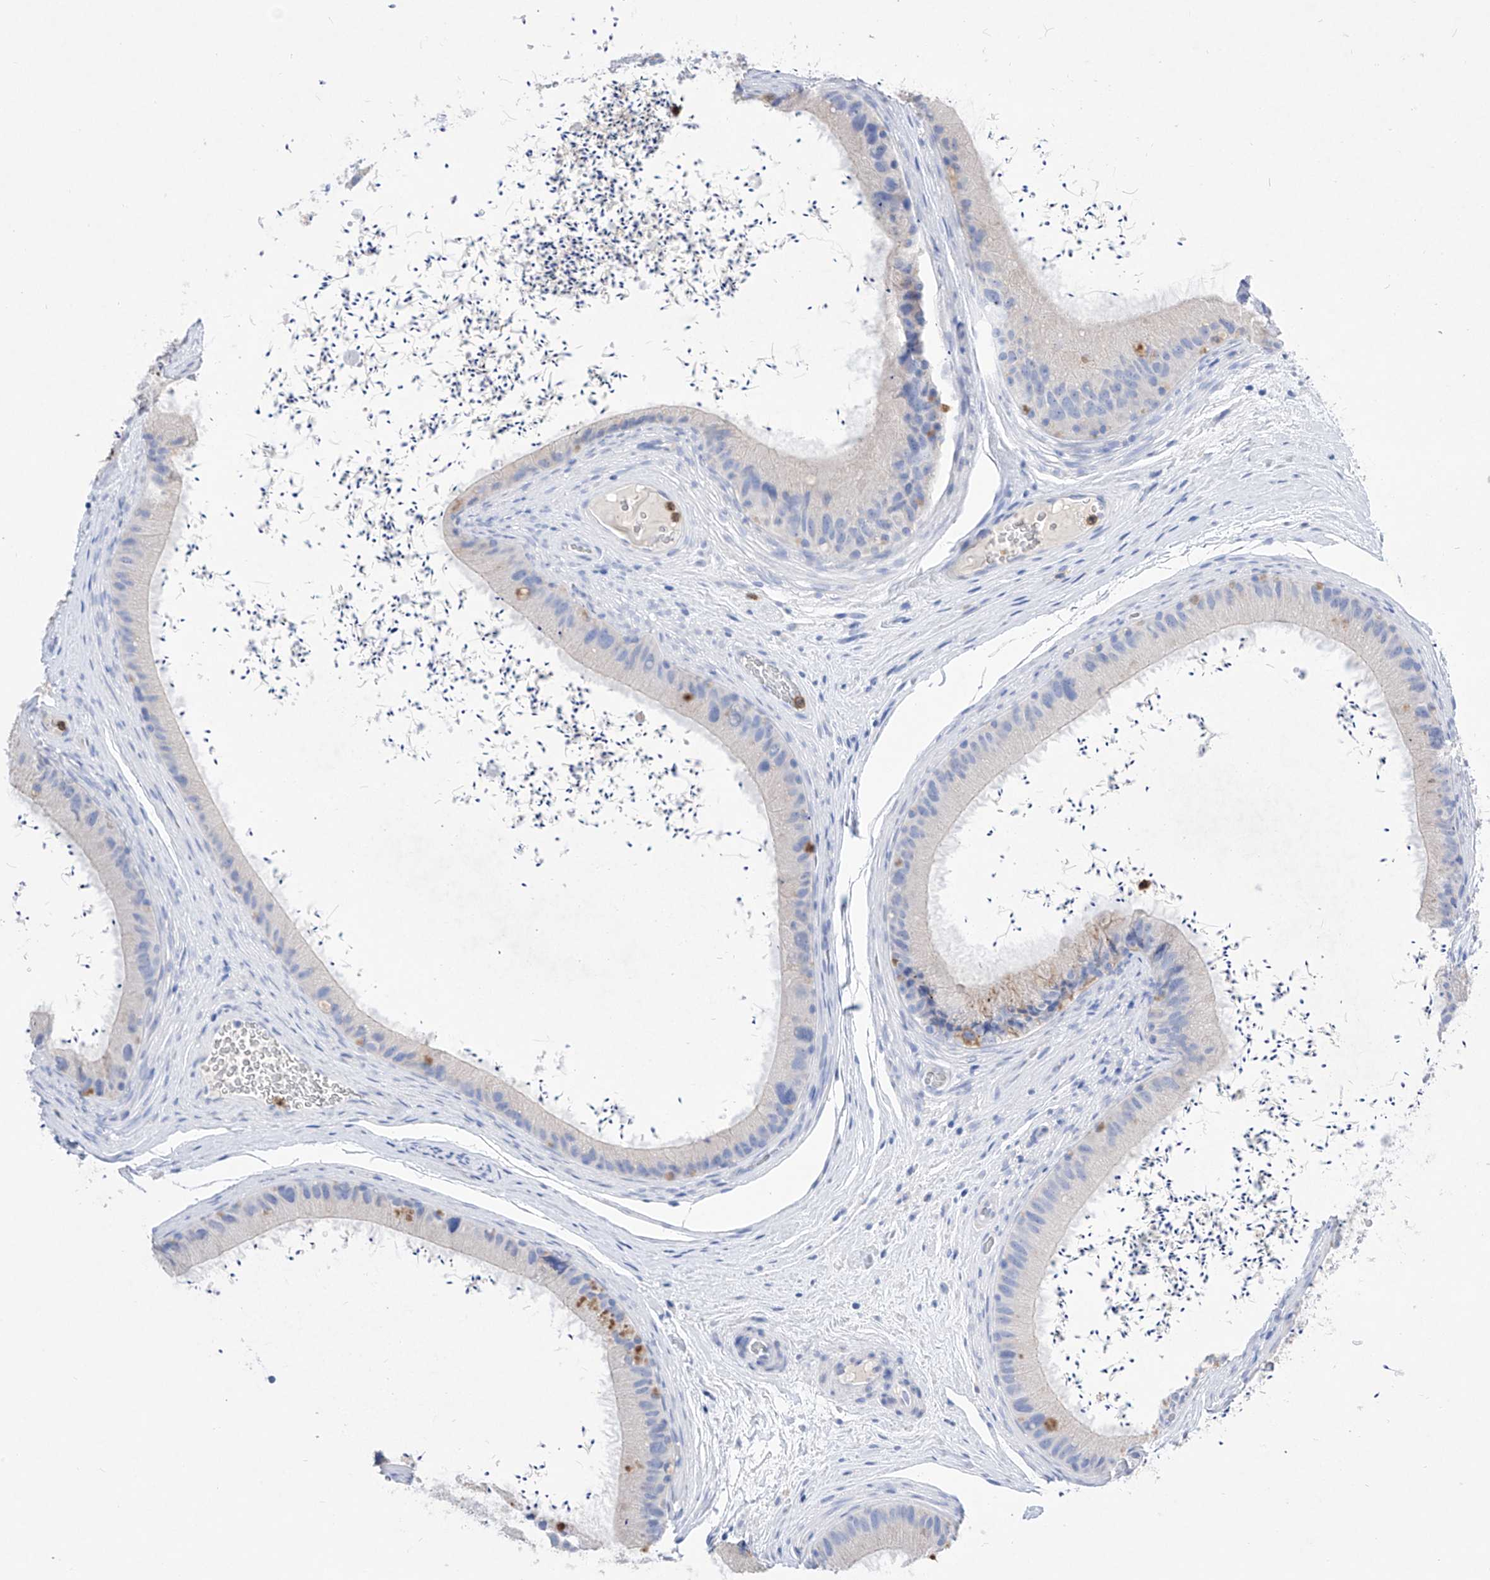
{"staining": {"intensity": "negative", "quantity": "none", "location": "none"}, "tissue": "epididymis", "cell_type": "Glandular cells", "image_type": "normal", "snomed": [{"axis": "morphology", "description": "Normal tissue, NOS"}, {"axis": "topography", "description": "Epididymis, spermatic cord, NOS"}], "caption": "Benign epididymis was stained to show a protein in brown. There is no significant expression in glandular cells. The staining was performed using DAB to visualize the protein expression in brown, while the nuclei were stained in blue with hematoxylin (Magnification: 20x).", "gene": "TM7SF2", "patient": {"sex": "male", "age": 50}}